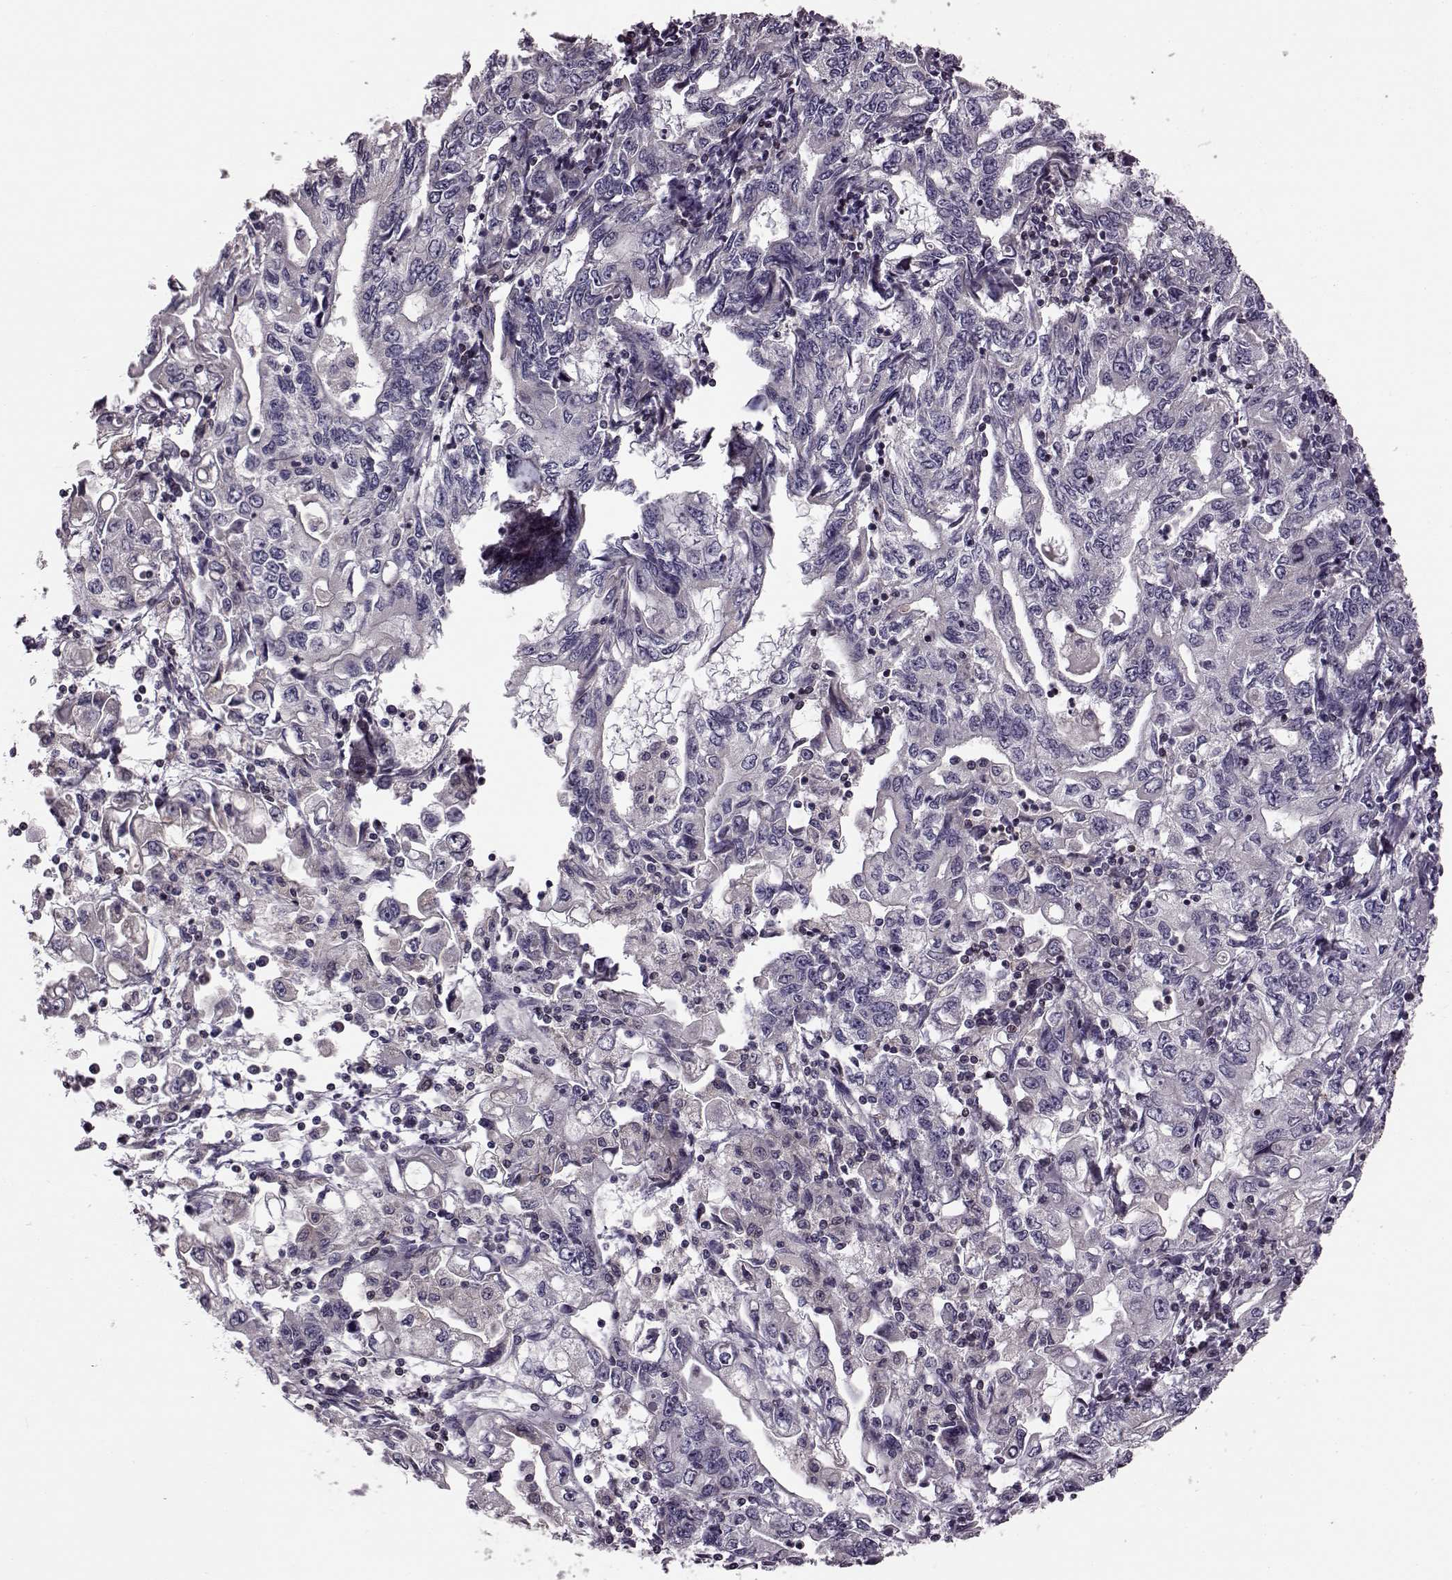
{"staining": {"intensity": "negative", "quantity": "none", "location": "none"}, "tissue": "stomach cancer", "cell_type": "Tumor cells", "image_type": "cancer", "snomed": [{"axis": "morphology", "description": "Adenocarcinoma, NOS"}, {"axis": "topography", "description": "Stomach, lower"}], "caption": "A histopathology image of human stomach adenocarcinoma is negative for staining in tumor cells.", "gene": "CDC42SE1", "patient": {"sex": "female", "age": 72}}